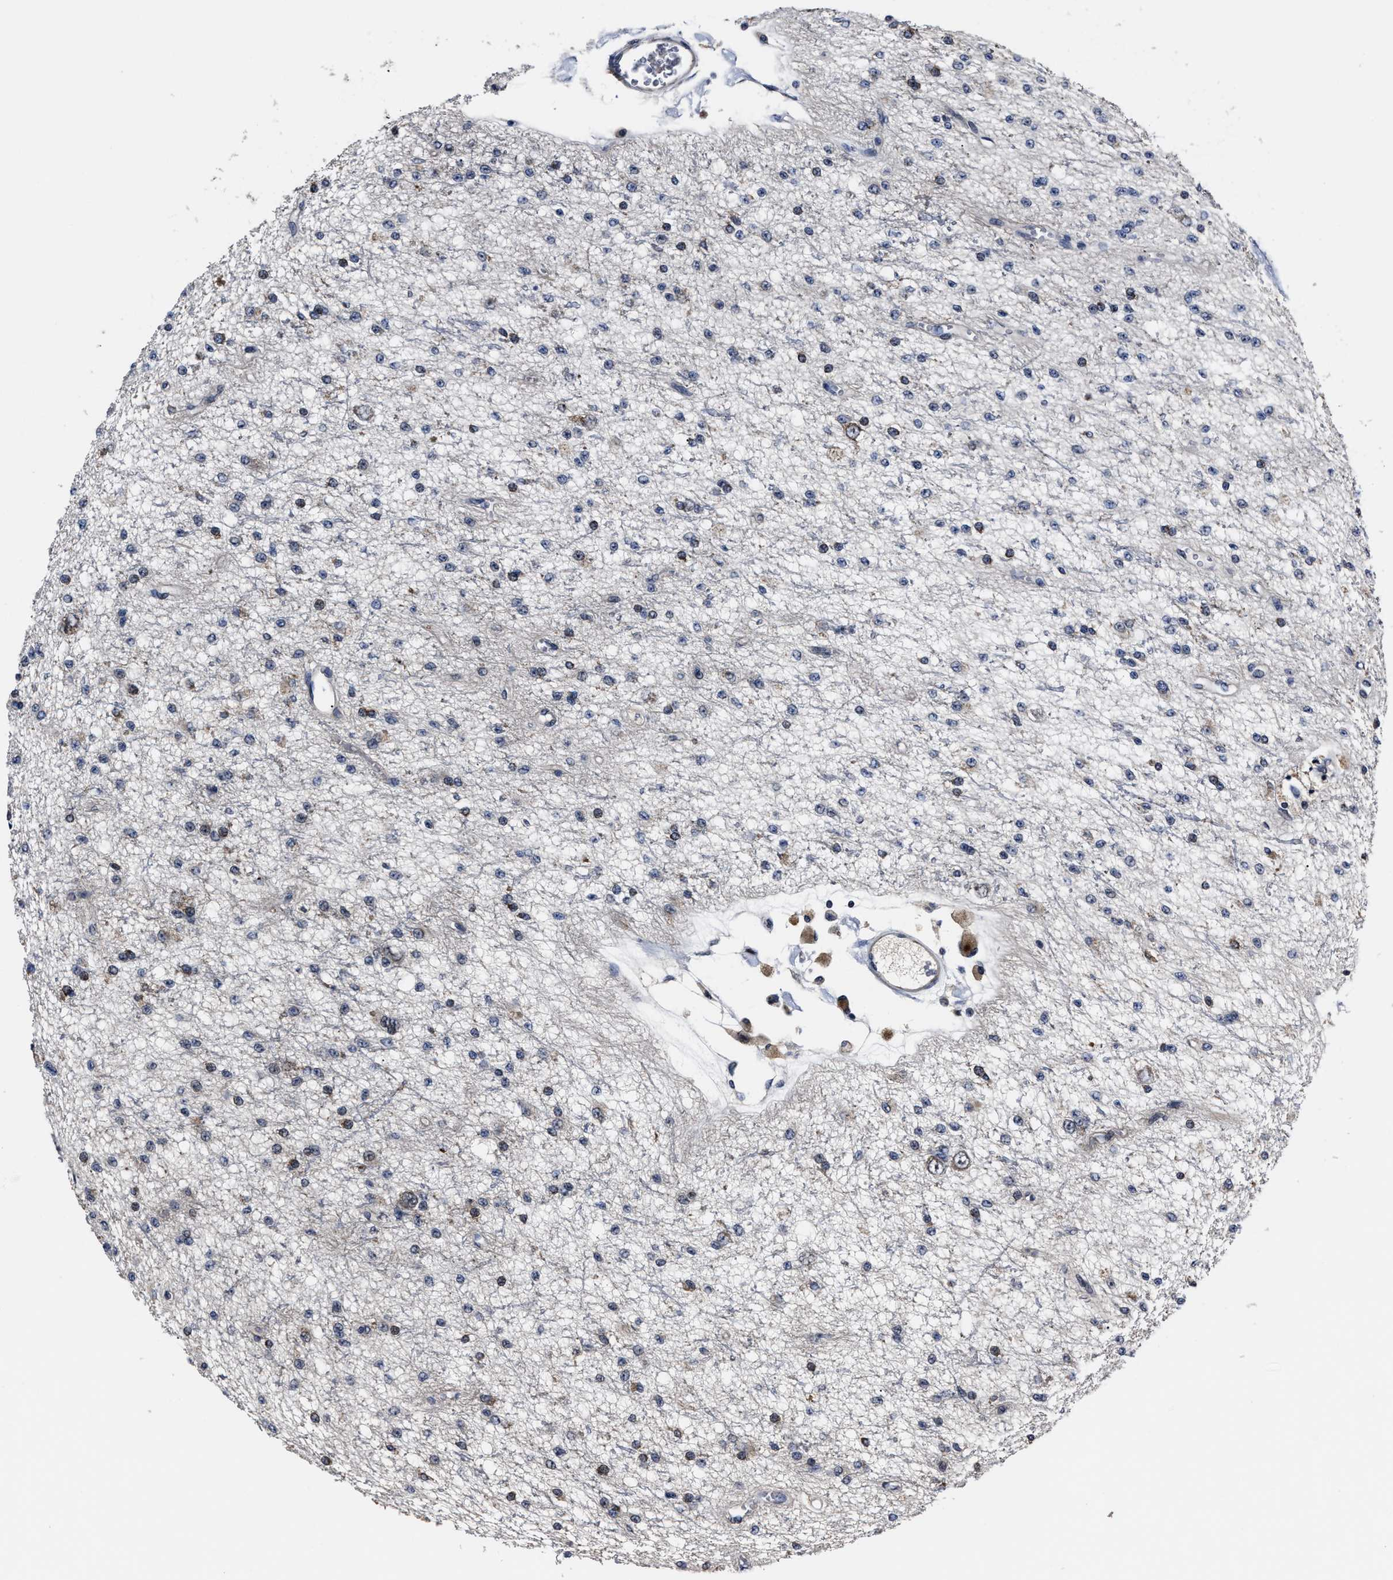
{"staining": {"intensity": "weak", "quantity": "<25%", "location": "cytoplasmic/membranous"}, "tissue": "glioma", "cell_type": "Tumor cells", "image_type": "cancer", "snomed": [{"axis": "morphology", "description": "Glioma, malignant, Low grade"}, {"axis": "topography", "description": "Brain"}], "caption": "The micrograph demonstrates no staining of tumor cells in glioma.", "gene": "RSBN1L", "patient": {"sex": "male", "age": 38}}